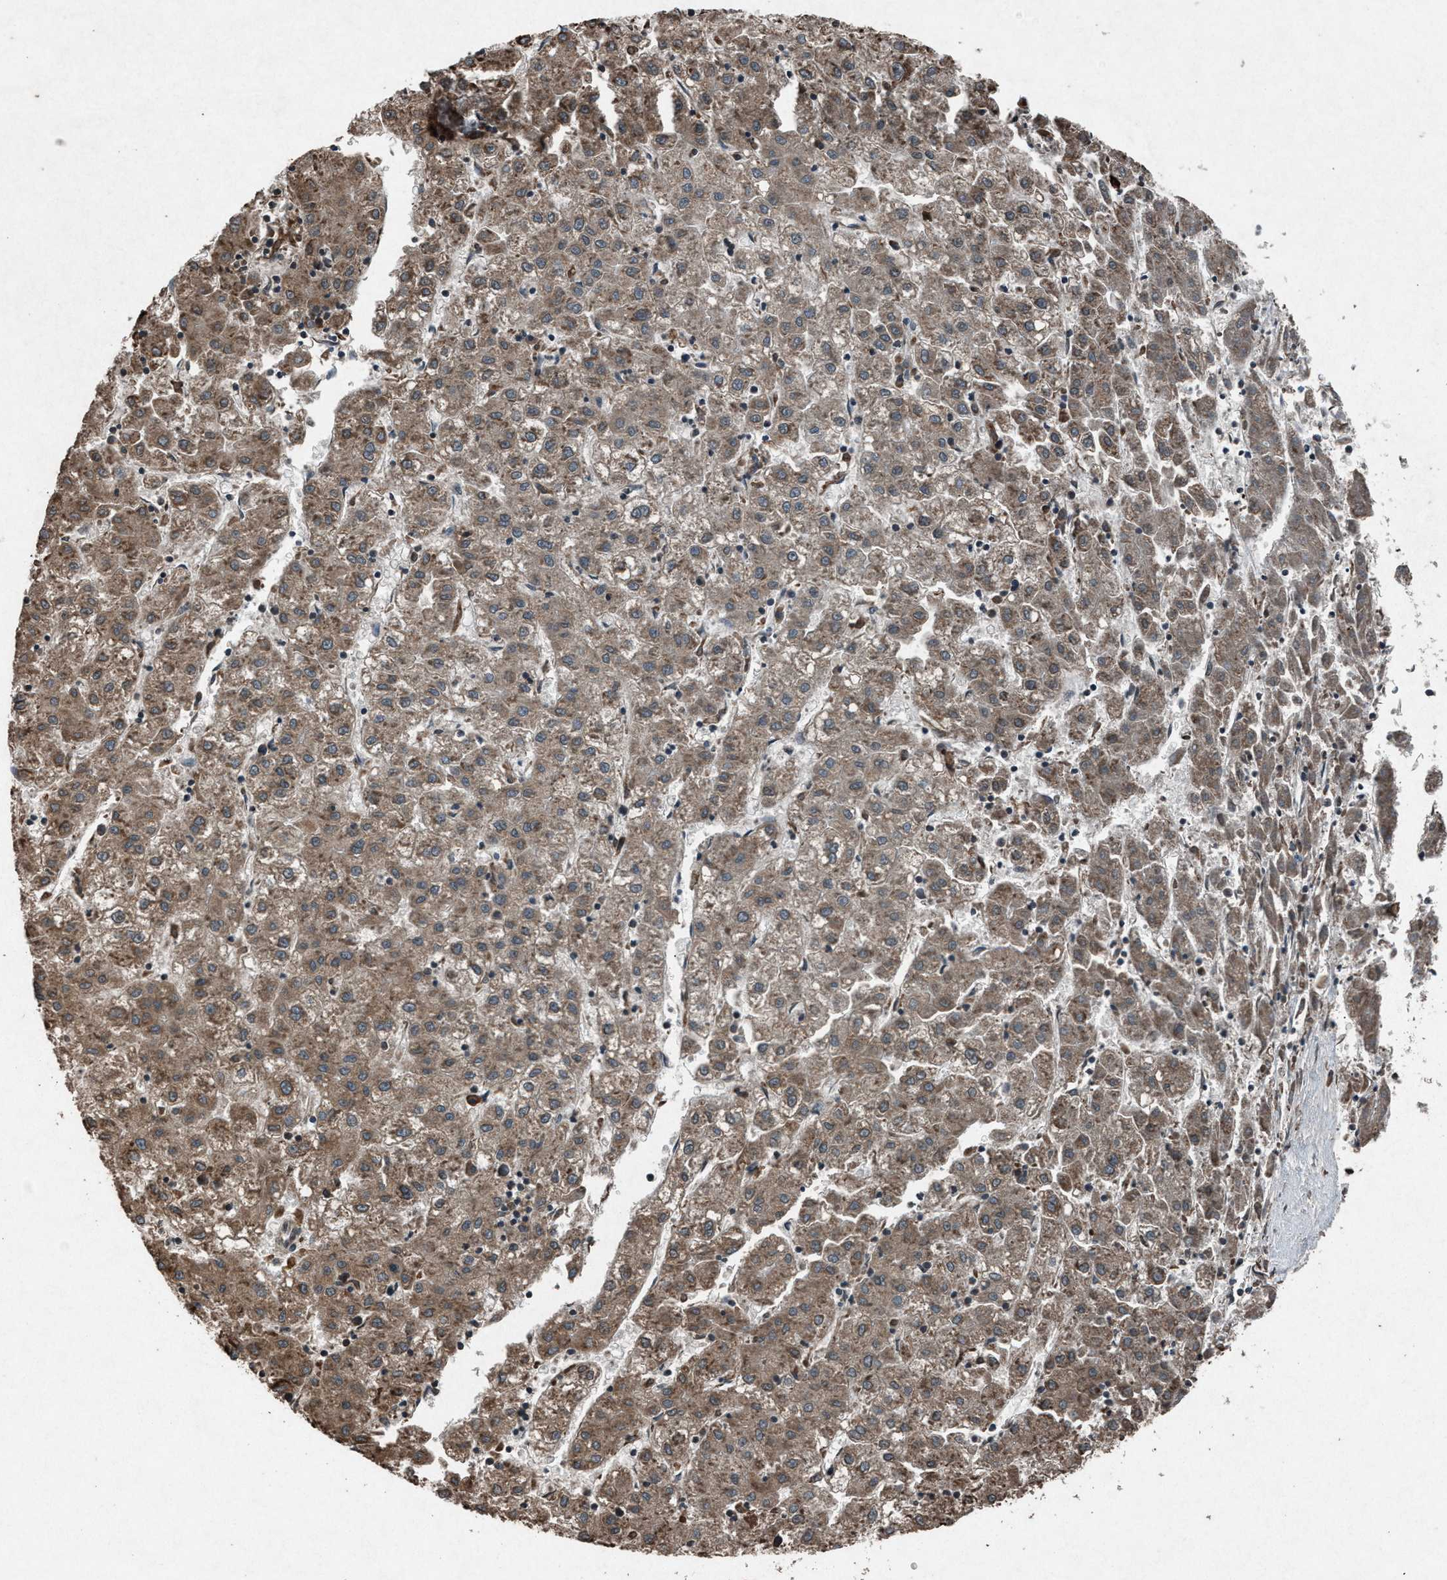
{"staining": {"intensity": "moderate", "quantity": ">75%", "location": "cytoplasmic/membranous"}, "tissue": "liver cancer", "cell_type": "Tumor cells", "image_type": "cancer", "snomed": [{"axis": "morphology", "description": "Carcinoma, Hepatocellular, NOS"}, {"axis": "topography", "description": "Liver"}], "caption": "IHC of human liver cancer (hepatocellular carcinoma) displays medium levels of moderate cytoplasmic/membranous staining in approximately >75% of tumor cells.", "gene": "CALR", "patient": {"sex": "male", "age": 72}}